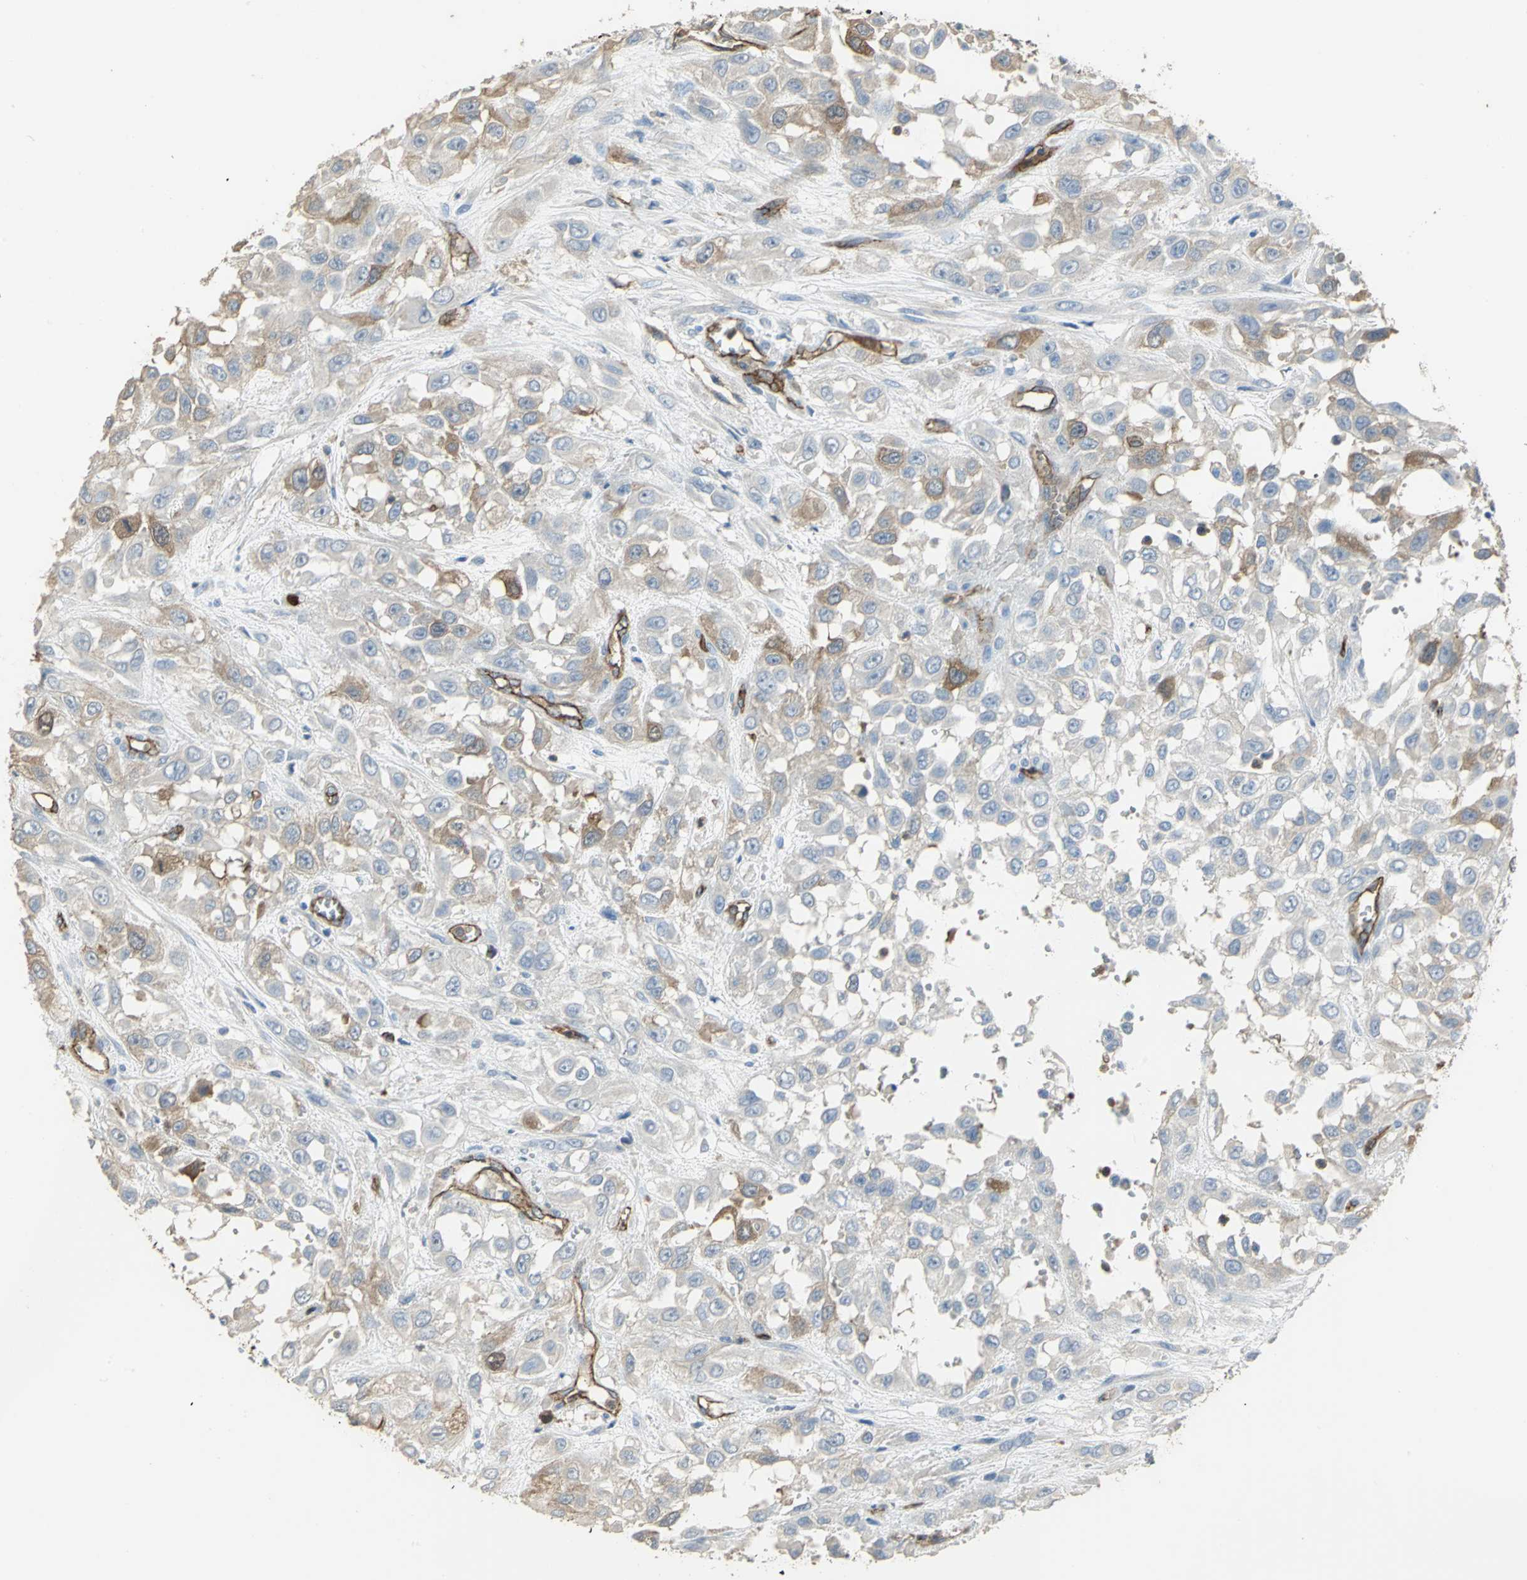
{"staining": {"intensity": "strong", "quantity": "<25%", "location": "cytoplasmic/membranous"}, "tissue": "urothelial cancer", "cell_type": "Tumor cells", "image_type": "cancer", "snomed": [{"axis": "morphology", "description": "Urothelial carcinoma, High grade"}, {"axis": "topography", "description": "Urinary bladder"}], "caption": "Protein expression analysis of urothelial cancer demonstrates strong cytoplasmic/membranous expression in approximately <25% of tumor cells.", "gene": "DLGAP5", "patient": {"sex": "male", "age": 57}}